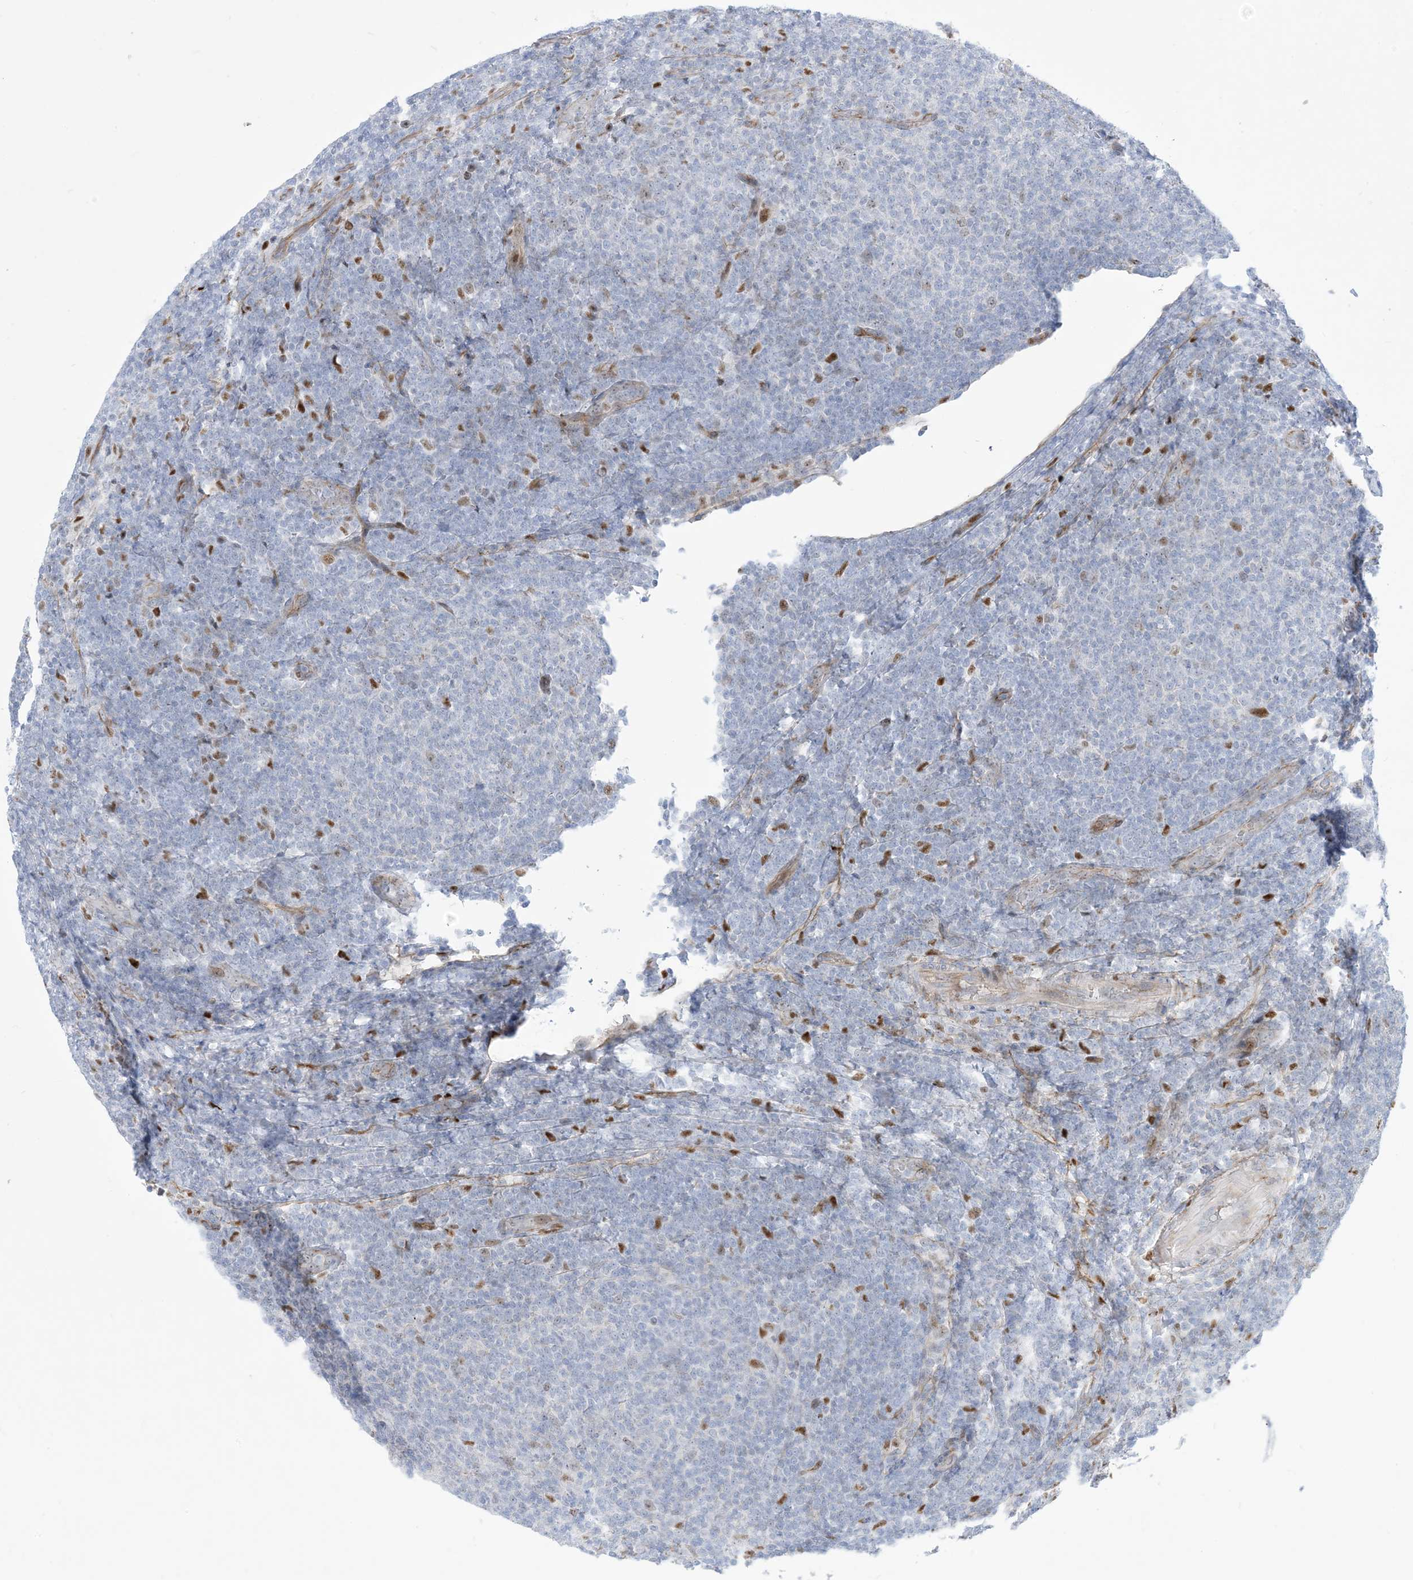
{"staining": {"intensity": "moderate", "quantity": "<25%", "location": "nuclear"}, "tissue": "lymphoma", "cell_type": "Tumor cells", "image_type": "cancer", "snomed": [{"axis": "morphology", "description": "Malignant lymphoma, non-Hodgkin's type, Low grade"}, {"axis": "topography", "description": "Lymph node"}], "caption": "High-magnification brightfield microscopy of malignant lymphoma, non-Hodgkin's type (low-grade) stained with DAB (3,3'-diaminobenzidine) (brown) and counterstained with hematoxylin (blue). tumor cells exhibit moderate nuclear staining is appreciated in approximately<25% of cells.", "gene": "MARS2", "patient": {"sex": "male", "age": 66}}